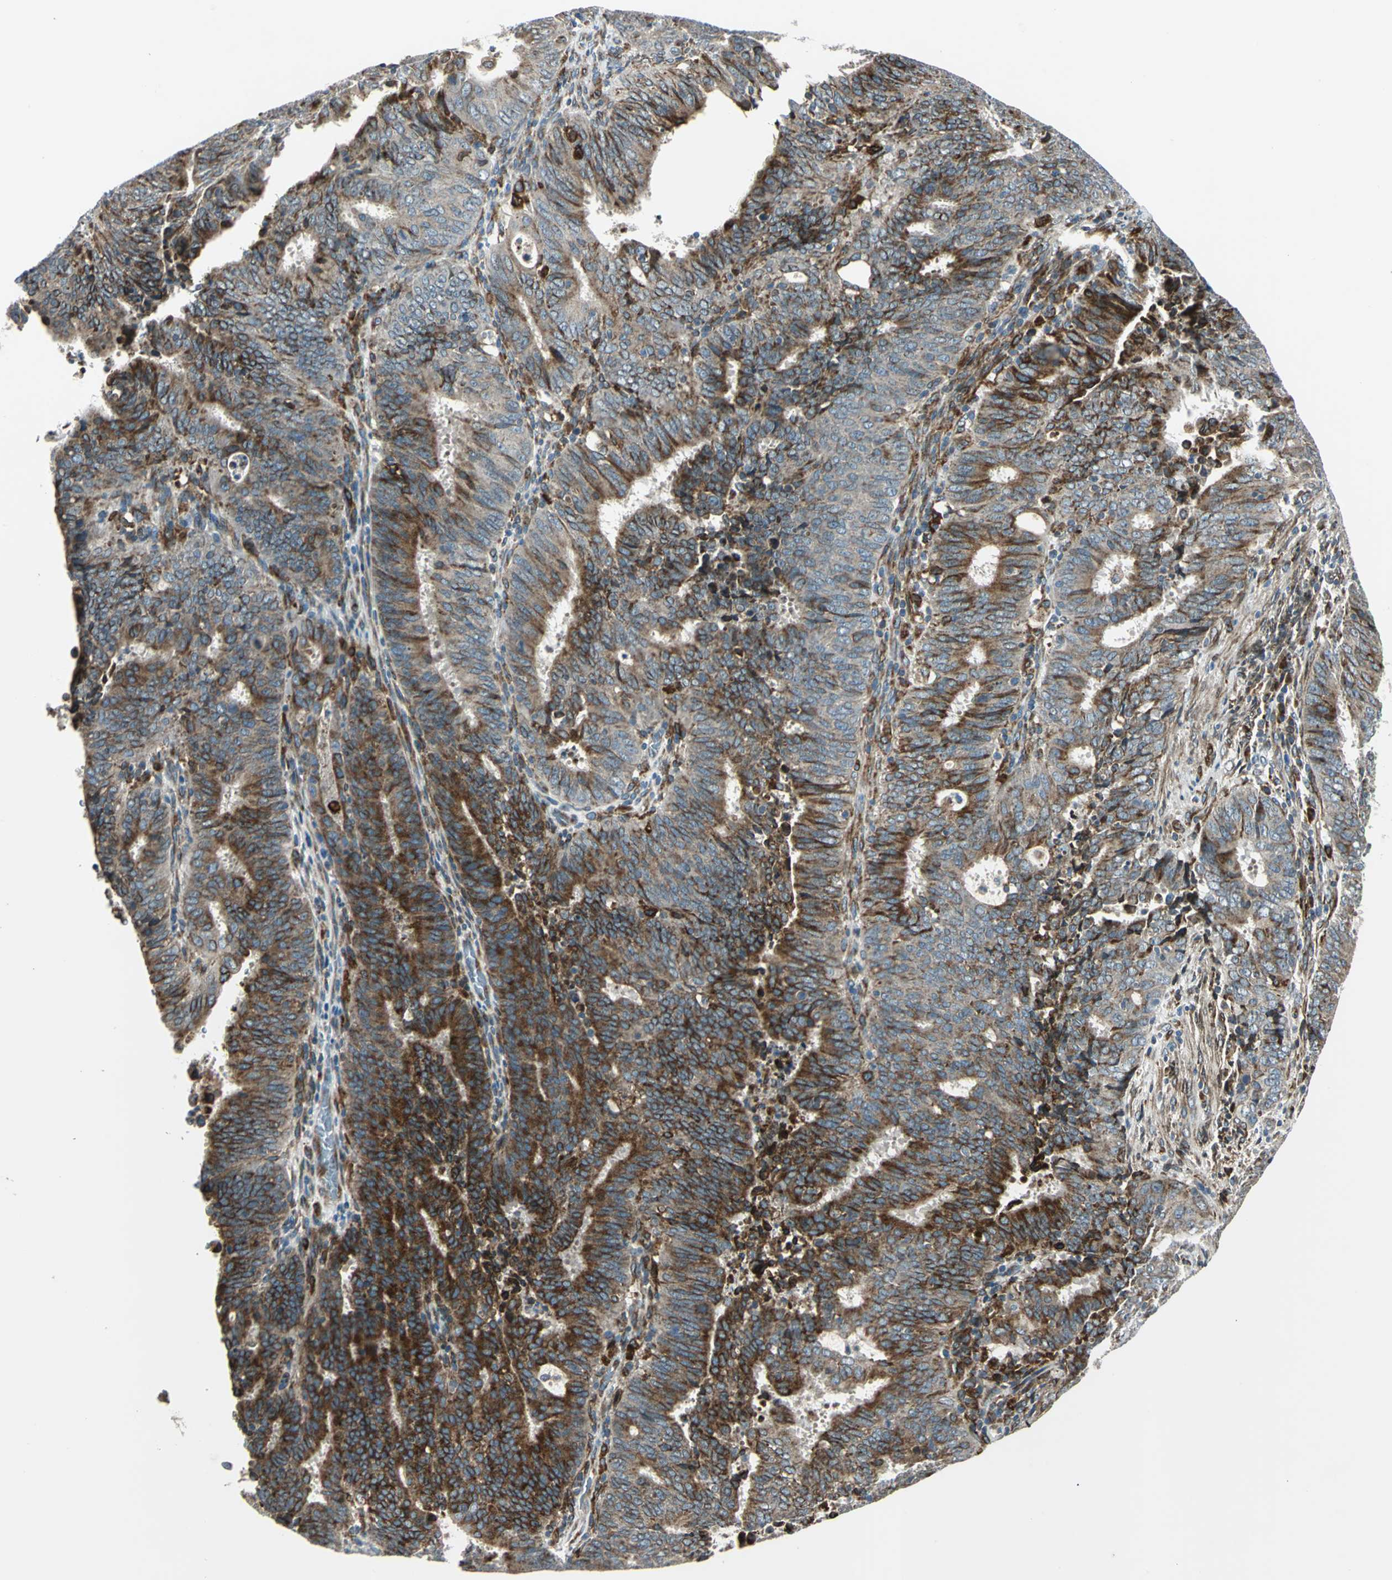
{"staining": {"intensity": "strong", "quantity": "25%-75%", "location": "cytoplasmic/membranous"}, "tissue": "cervical cancer", "cell_type": "Tumor cells", "image_type": "cancer", "snomed": [{"axis": "morphology", "description": "Adenocarcinoma, NOS"}, {"axis": "topography", "description": "Cervix"}], "caption": "Human cervical adenocarcinoma stained for a protein (brown) reveals strong cytoplasmic/membranous positive positivity in approximately 25%-75% of tumor cells.", "gene": "HTATIP2", "patient": {"sex": "female", "age": 44}}